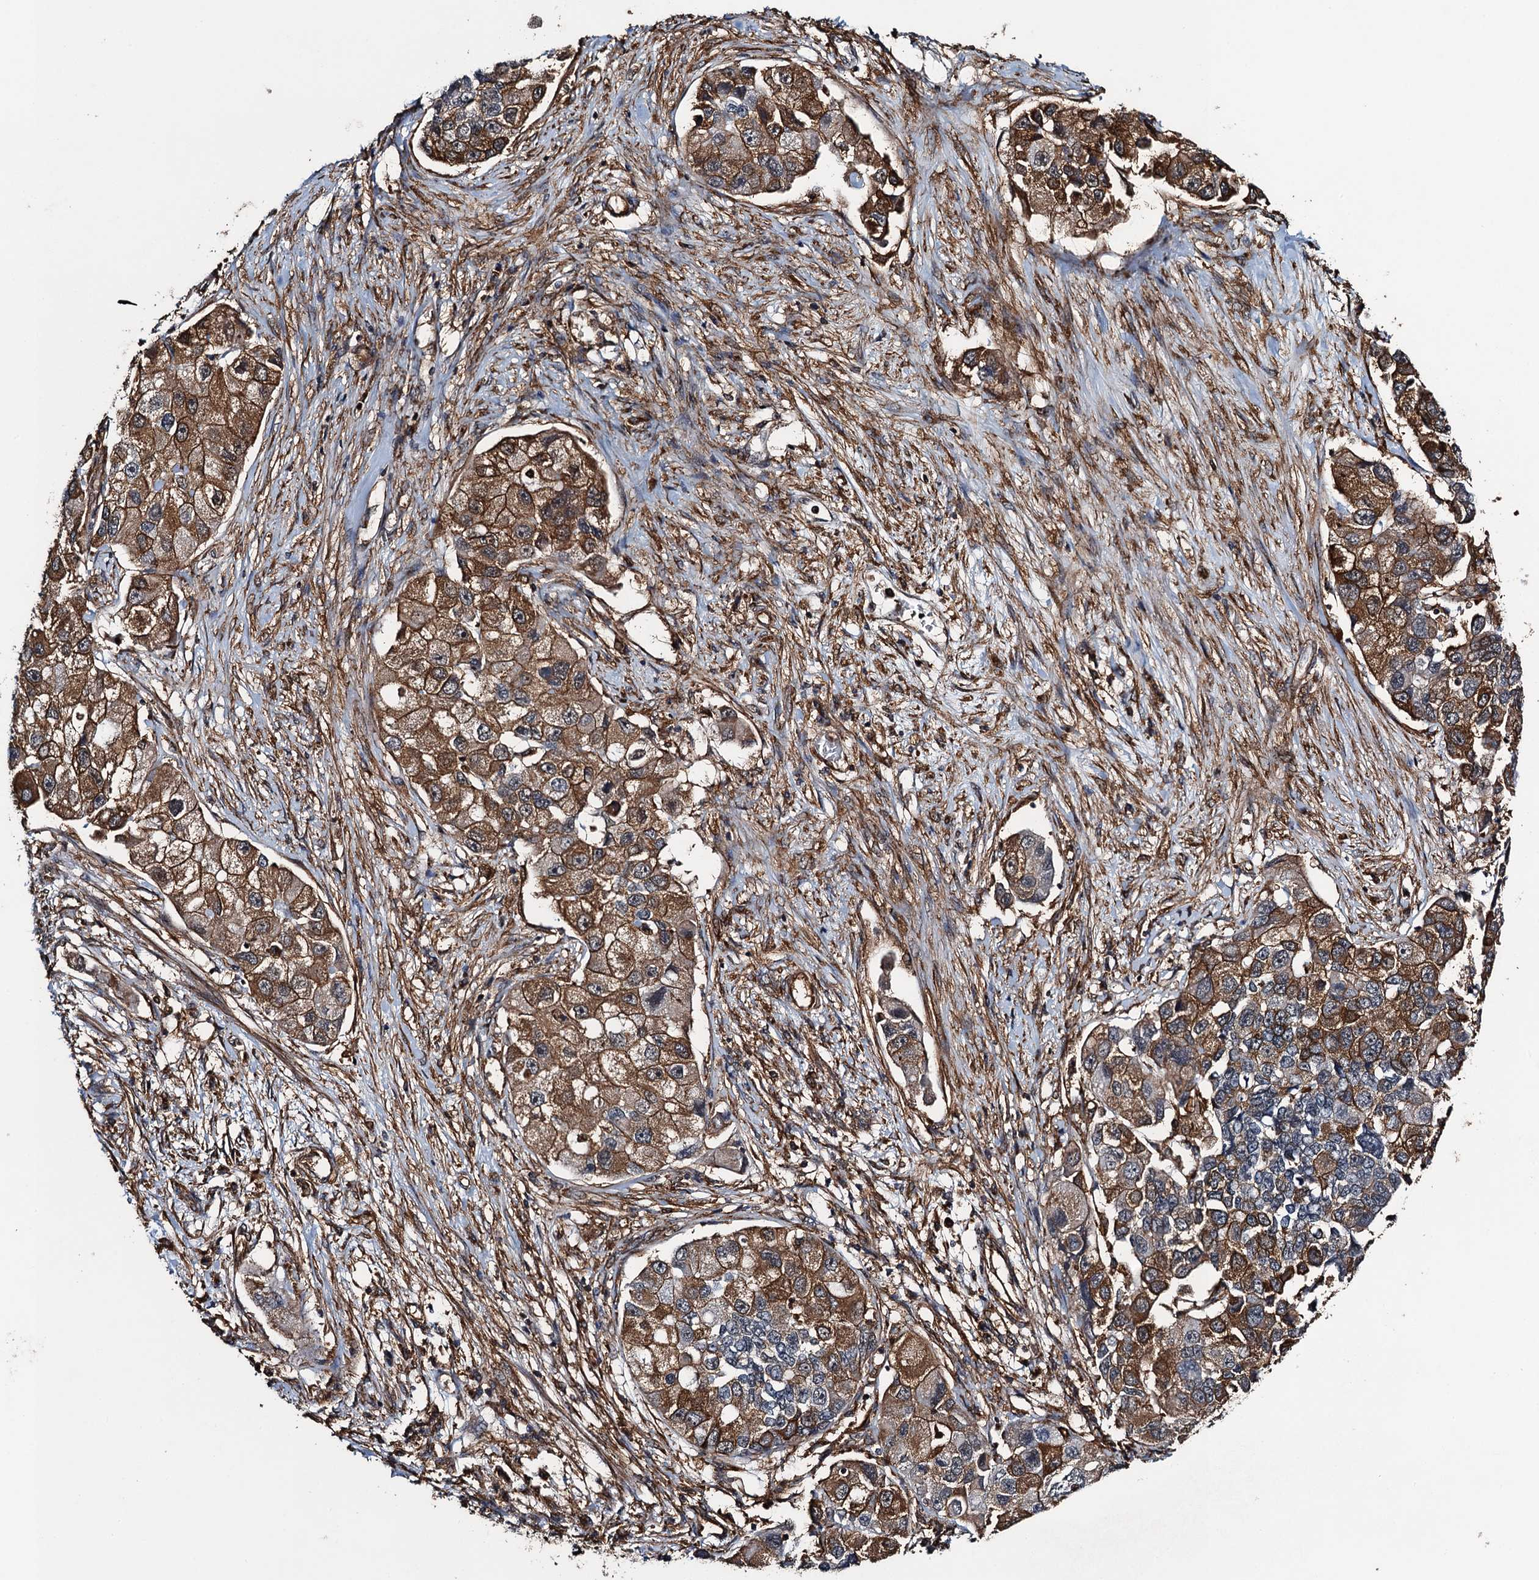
{"staining": {"intensity": "moderate", "quantity": ">75%", "location": "cytoplasmic/membranous"}, "tissue": "lung cancer", "cell_type": "Tumor cells", "image_type": "cancer", "snomed": [{"axis": "morphology", "description": "Adenocarcinoma, NOS"}, {"axis": "topography", "description": "Lung"}], "caption": "Moderate cytoplasmic/membranous protein positivity is present in approximately >75% of tumor cells in lung cancer. Using DAB (brown) and hematoxylin (blue) stains, captured at high magnification using brightfield microscopy.", "gene": "WHAMM", "patient": {"sex": "female", "age": 54}}